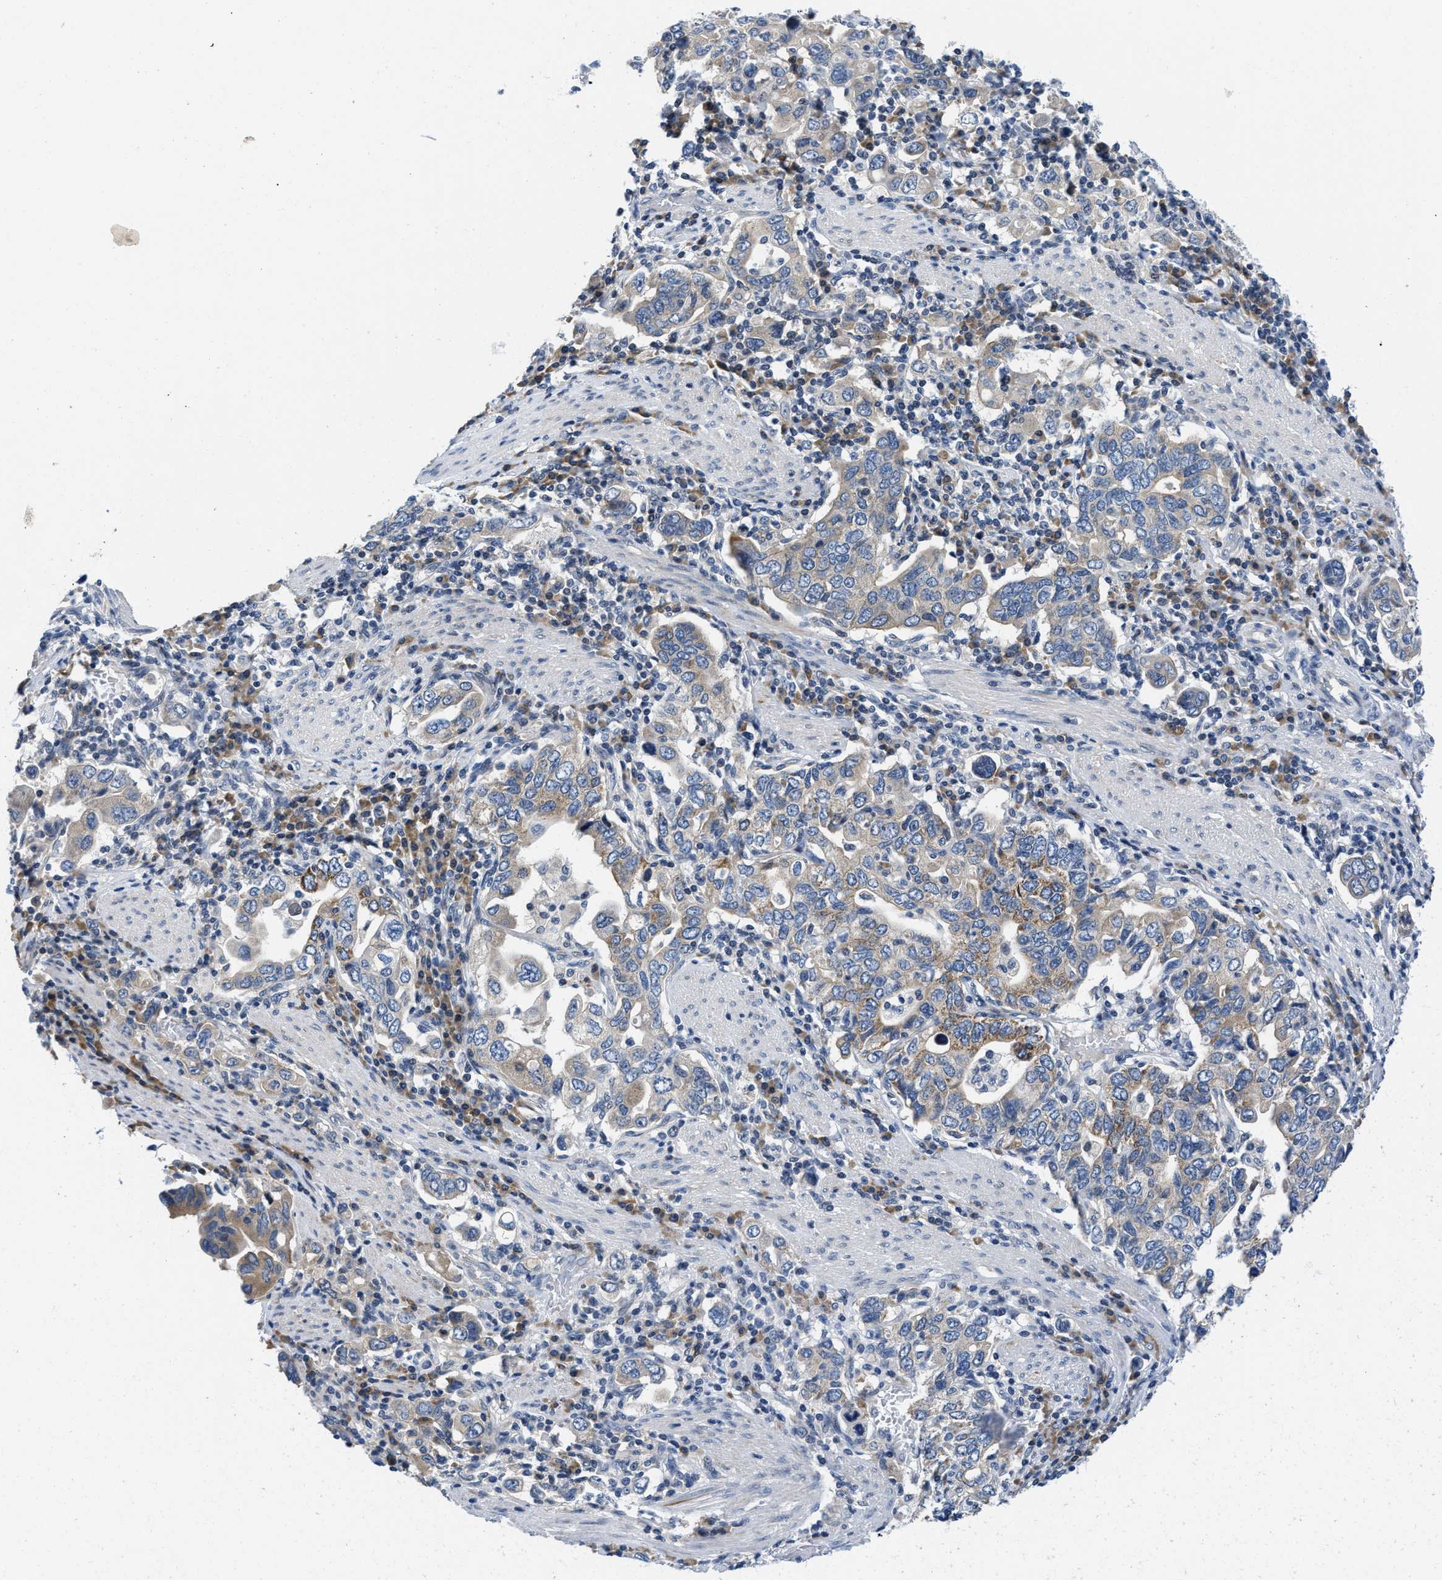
{"staining": {"intensity": "weak", "quantity": "25%-75%", "location": "cytoplasmic/membranous"}, "tissue": "stomach cancer", "cell_type": "Tumor cells", "image_type": "cancer", "snomed": [{"axis": "morphology", "description": "Adenocarcinoma, NOS"}, {"axis": "topography", "description": "Stomach, upper"}], "caption": "Stomach cancer tissue displays weak cytoplasmic/membranous expression in about 25%-75% of tumor cells, visualized by immunohistochemistry.", "gene": "IKBKE", "patient": {"sex": "male", "age": 62}}